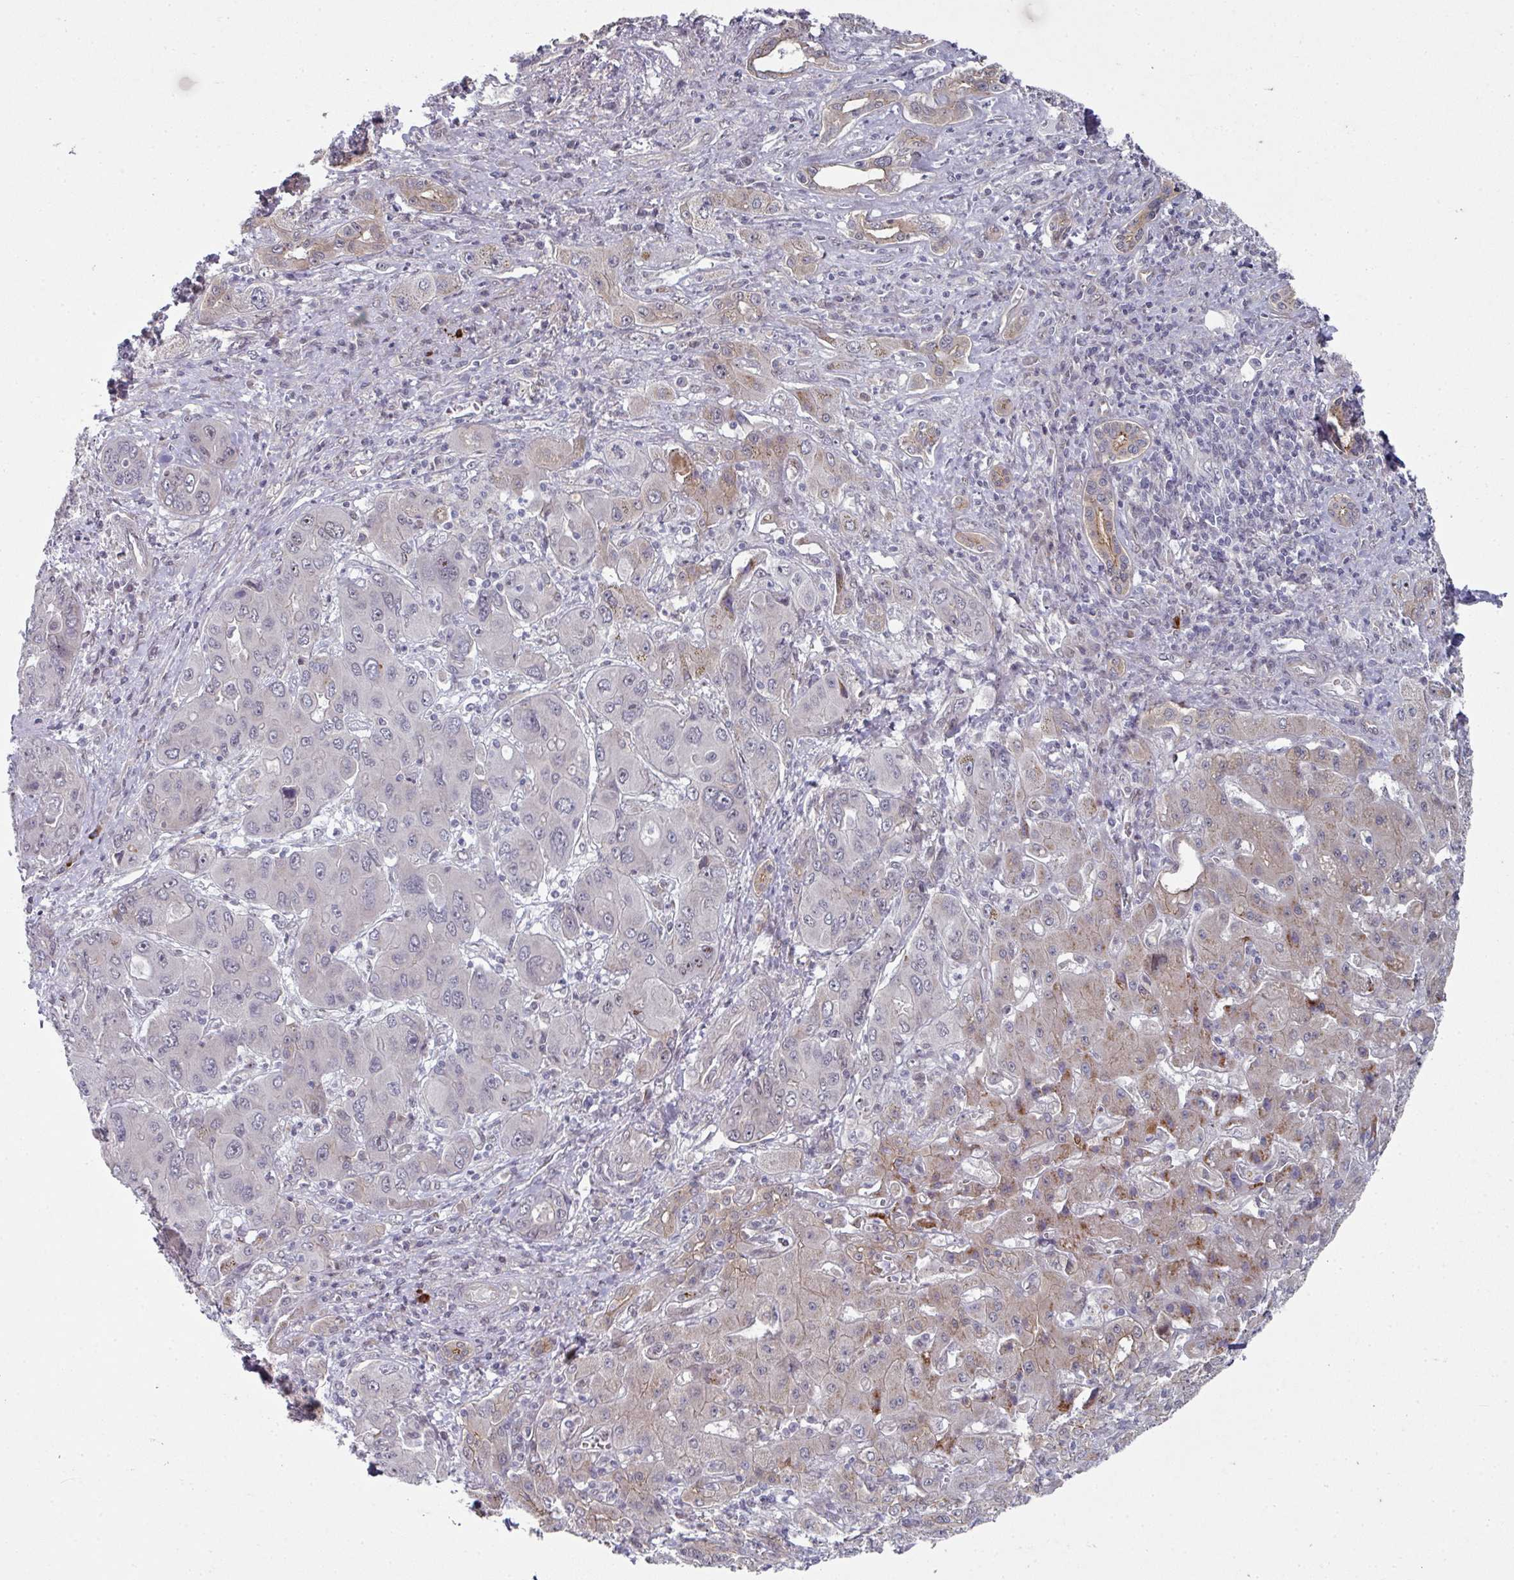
{"staining": {"intensity": "negative", "quantity": "none", "location": "none"}, "tissue": "liver cancer", "cell_type": "Tumor cells", "image_type": "cancer", "snomed": [{"axis": "morphology", "description": "Cholangiocarcinoma"}, {"axis": "topography", "description": "Liver"}], "caption": "Liver cancer was stained to show a protein in brown. There is no significant positivity in tumor cells. (Immunohistochemistry, brightfield microscopy, high magnification).", "gene": "TMCC1", "patient": {"sex": "male", "age": 67}}